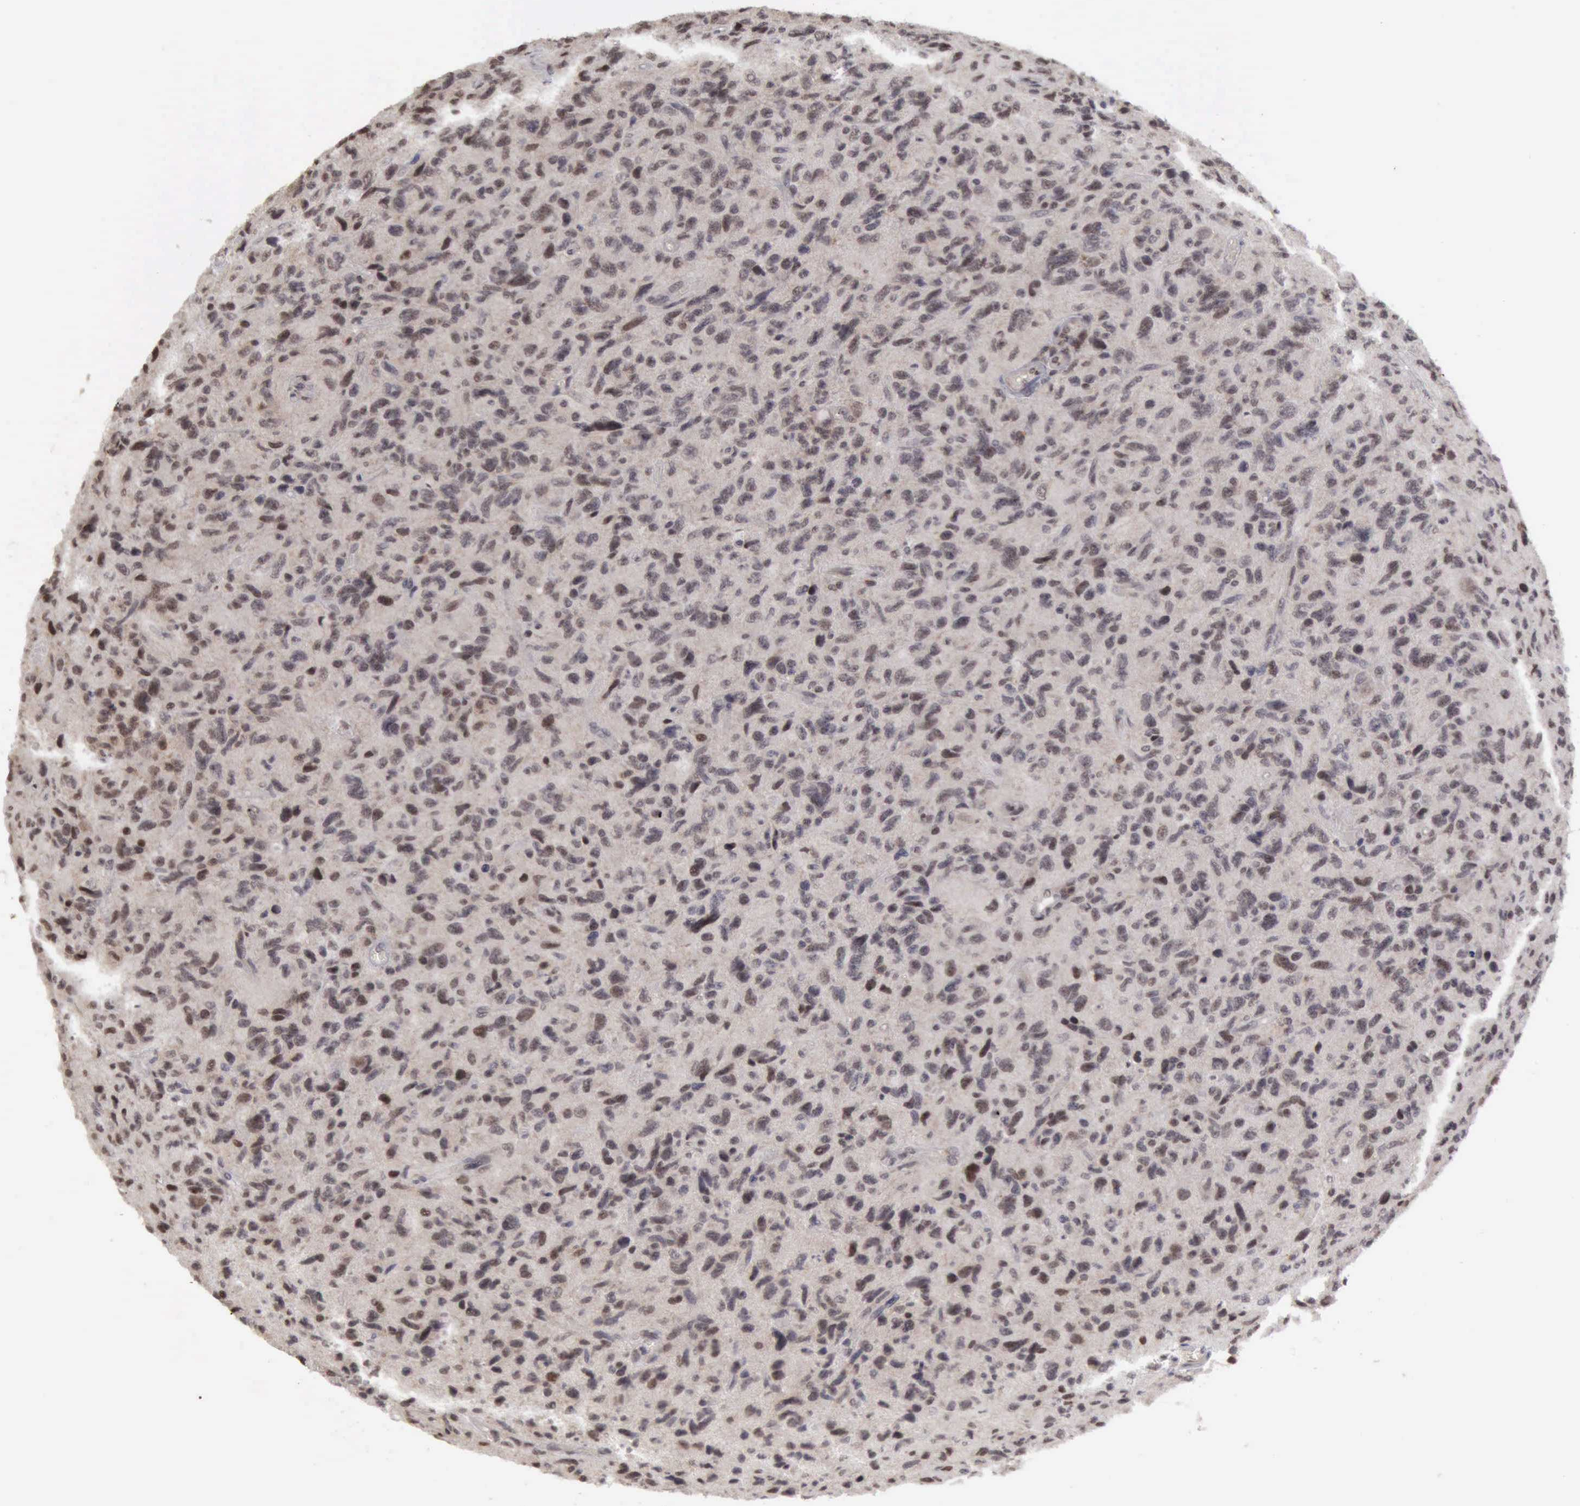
{"staining": {"intensity": "weak", "quantity": "<25%", "location": "nuclear"}, "tissue": "glioma", "cell_type": "Tumor cells", "image_type": "cancer", "snomed": [{"axis": "morphology", "description": "Glioma, malignant, High grade"}, {"axis": "topography", "description": "Brain"}], "caption": "Tumor cells show no significant protein positivity in glioma.", "gene": "CDKN2A", "patient": {"sex": "female", "age": 60}}